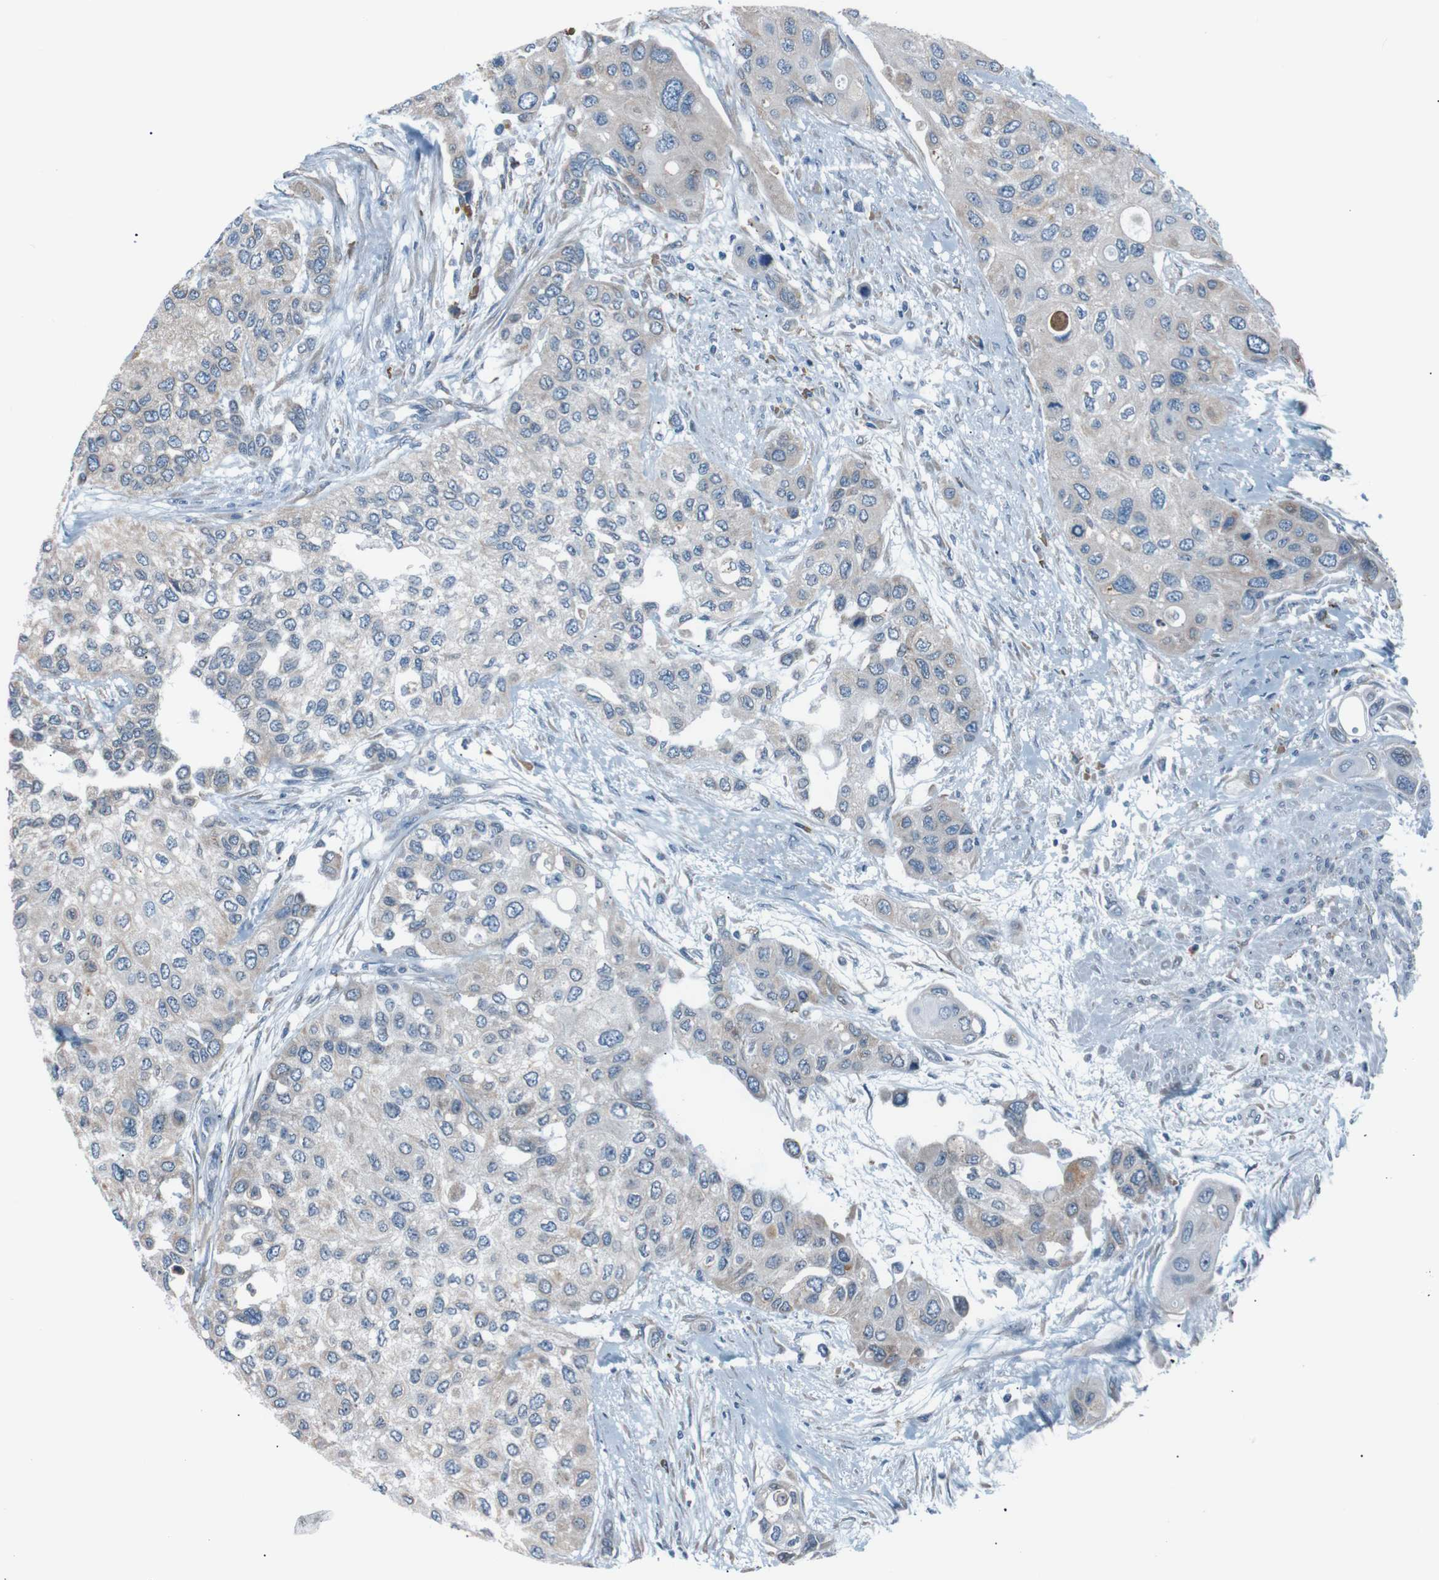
{"staining": {"intensity": "weak", "quantity": "25%-75%", "location": "cytoplasmic/membranous"}, "tissue": "urothelial cancer", "cell_type": "Tumor cells", "image_type": "cancer", "snomed": [{"axis": "morphology", "description": "Urothelial carcinoma, High grade"}, {"axis": "topography", "description": "Urinary bladder"}], "caption": "Urothelial carcinoma (high-grade) was stained to show a protein in brown. There is low levels of weak cytoplasmic/membranous expression in approximately 25%-75% of tumor cells. (DAB = brown stain, brightfield microscopy at high magnification).", "gene": "SIGMAR1", "patient": {"sex": "female", "age": 56}}